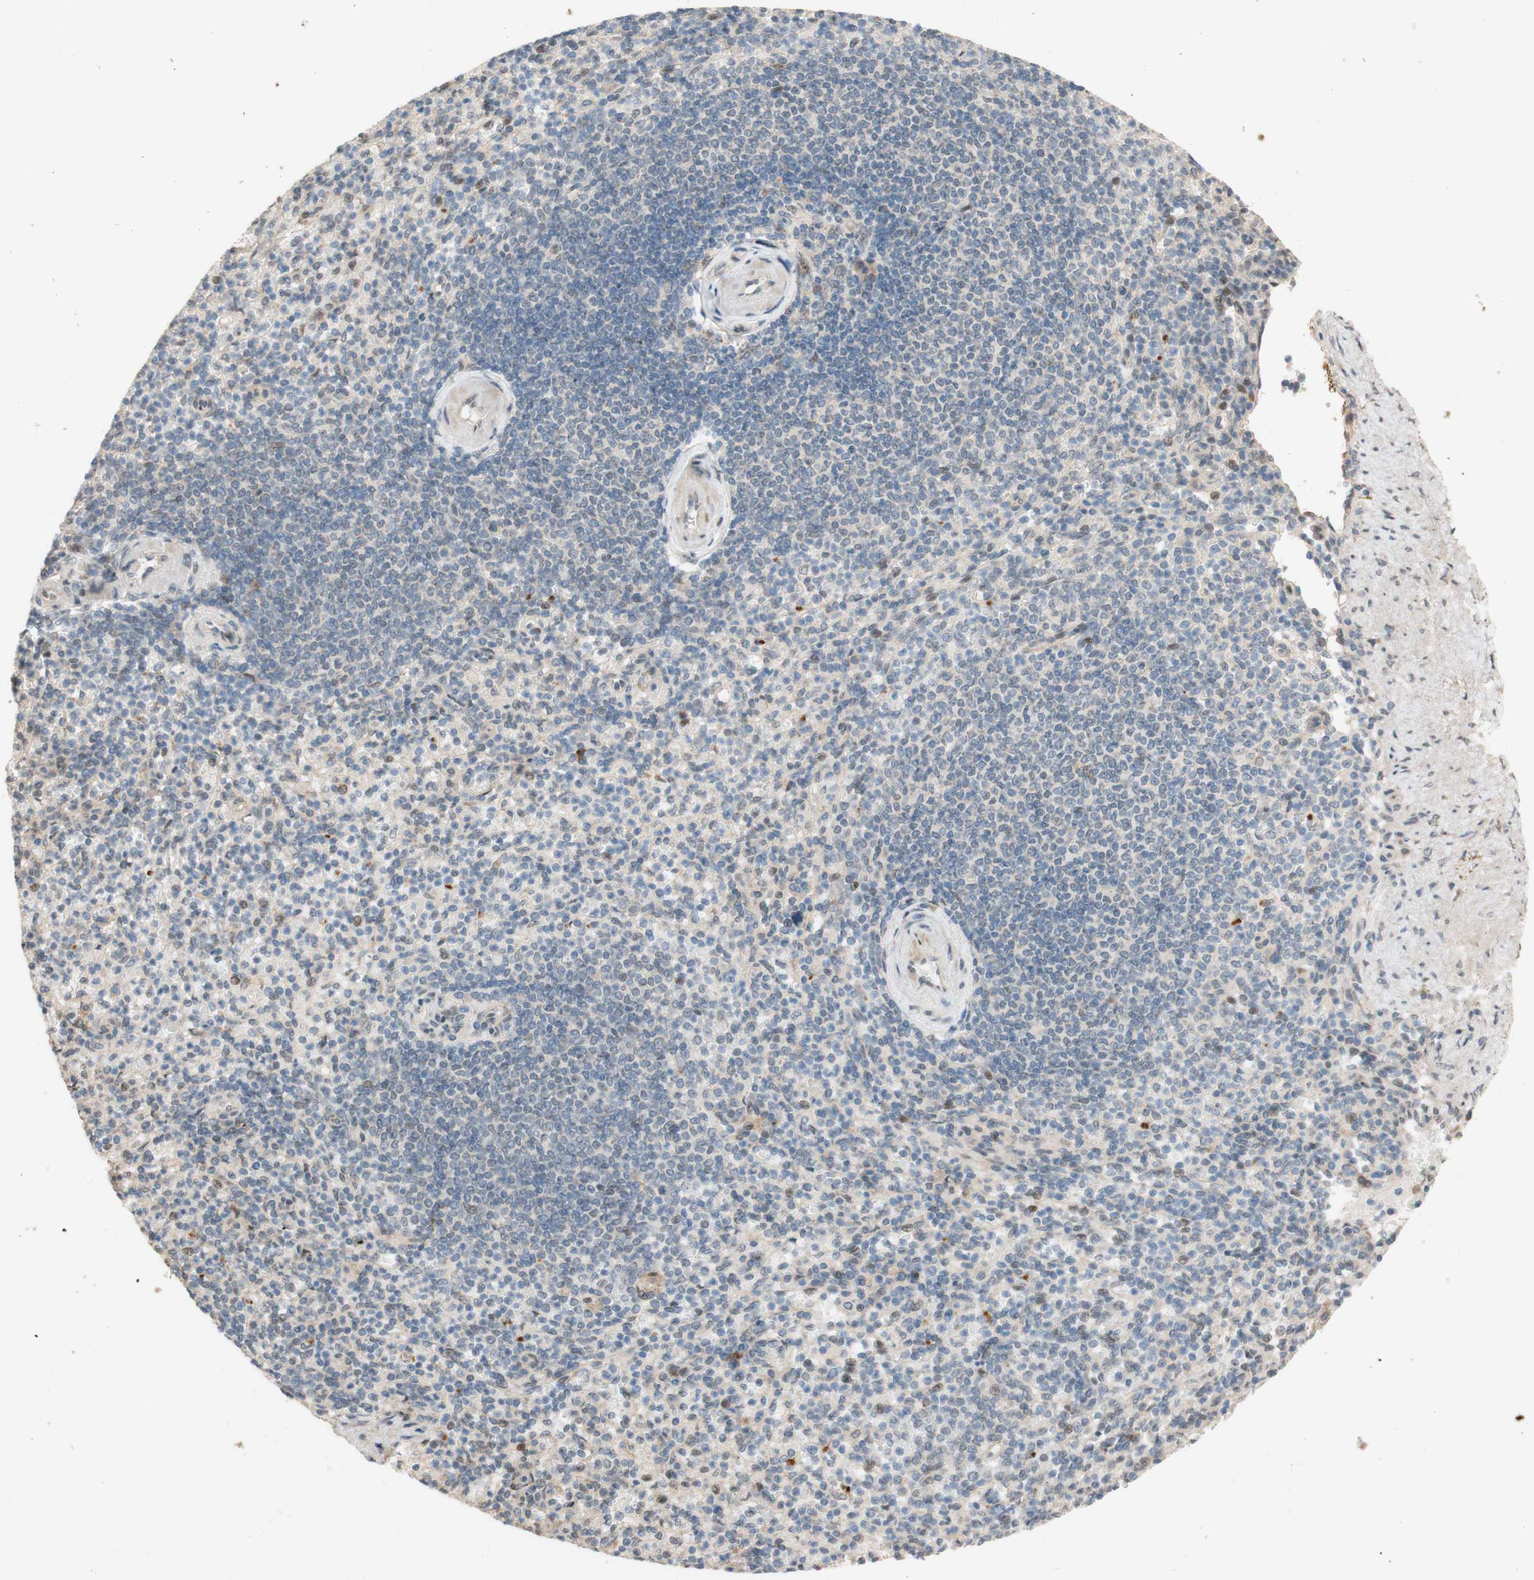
{"staining": {"intensity": "weak", "quantity": "<25%", "location": "cytoplasmic/membranous,nuclear"}, "tissue": "spleen", "cell_type": "Cells in red pulp", "image_type": "normal", "snomed": [{"axis": "morphology", "description": "Normal tissue, NOS"}, {"axis": "topography", "description": "Spleen"}], "caption": "This is an immunohistochemistry (IHC) micrograph of unremarkable spleen. There is no expression in cells in red pulp.", "gene": "CCNC", "patient": {"sex": "female", "age": 74}}